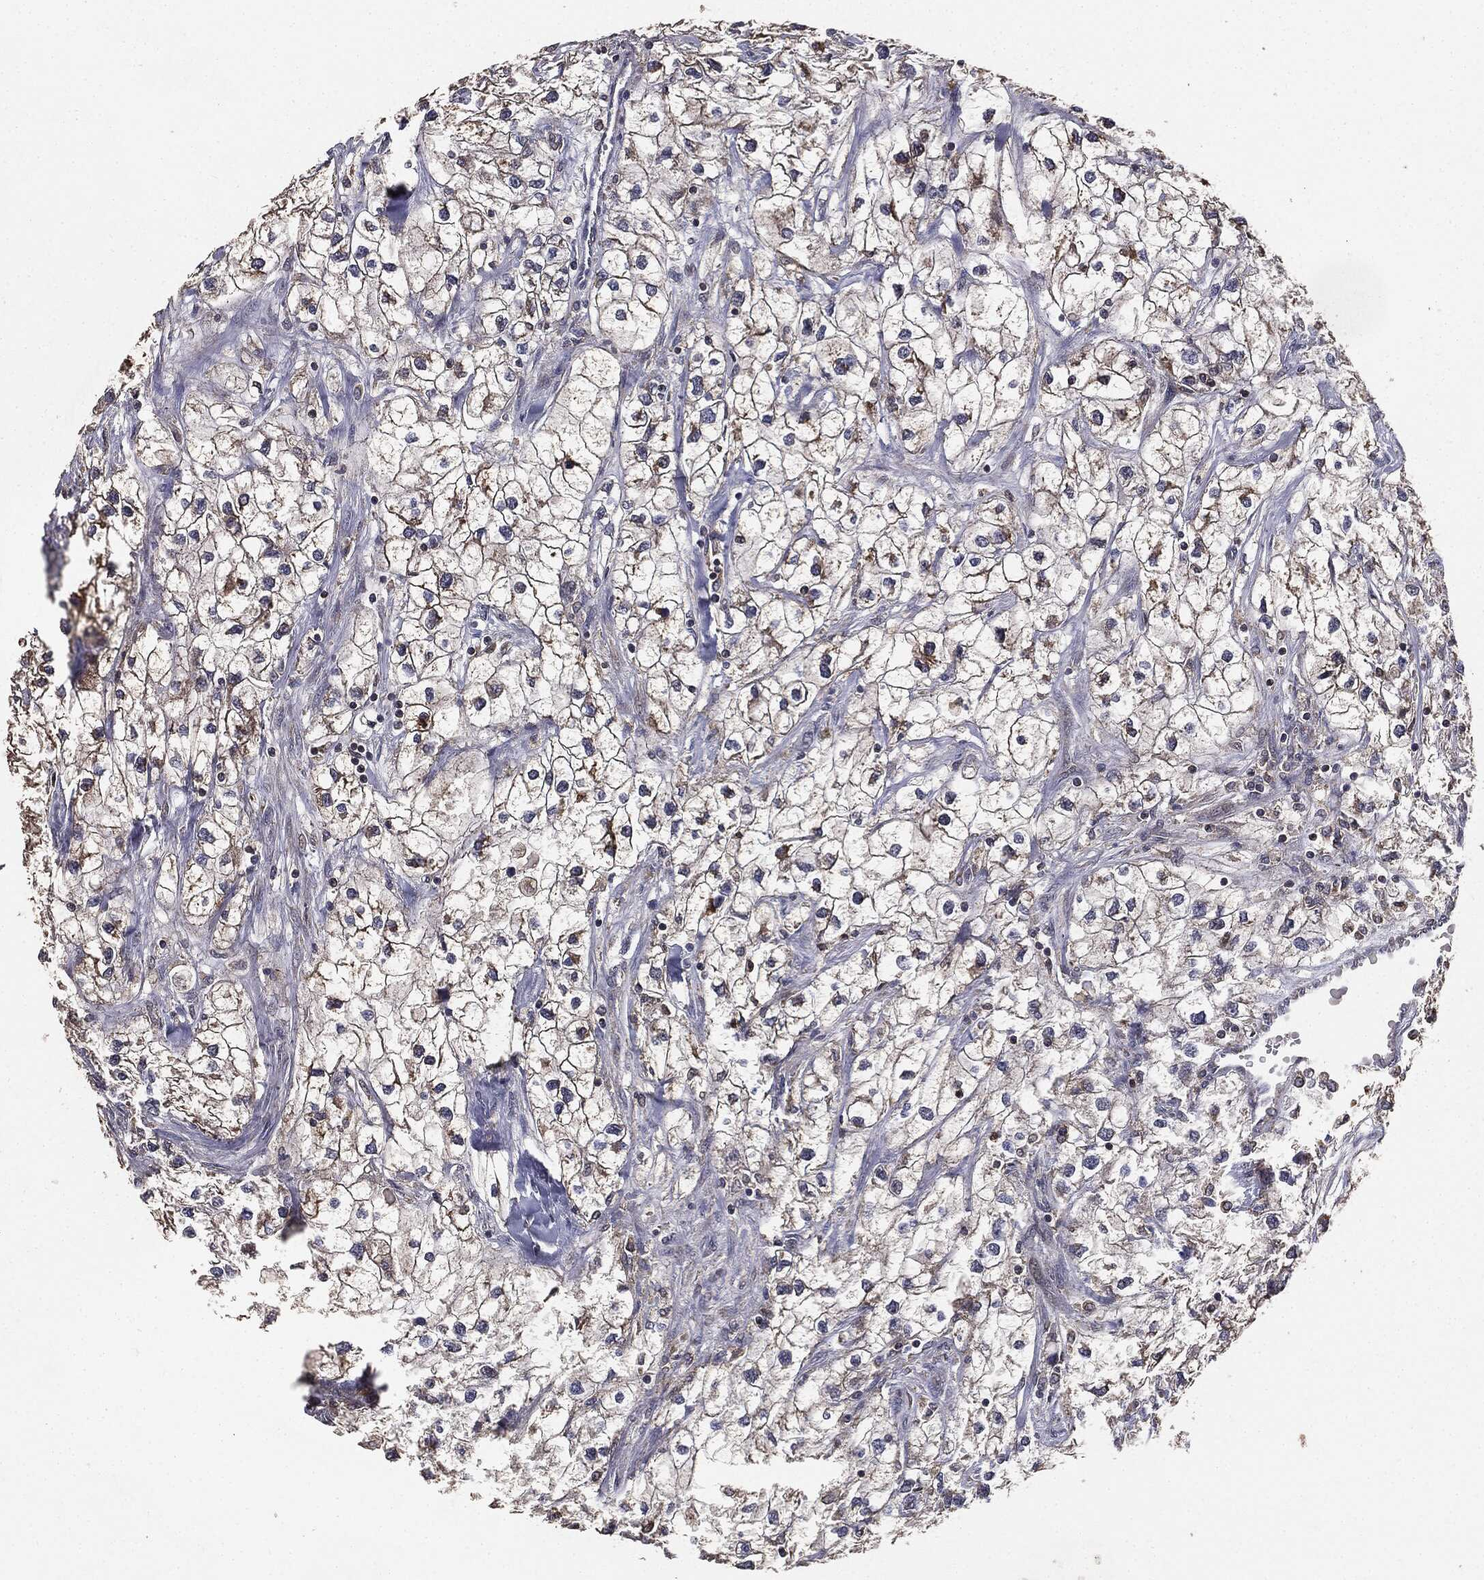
{"staining": {"intensity": "weak", "quantity": "25%-75%", "location": "cytoplasmic/membranous"}, "tissue": "renal cancer", "cell_type": "Tumor cells", "image_type": "cancer", "snomed": [{"axis": "morphology", "description": "Adenocarcinoma, NOS"}, {"axis": "topography", "description": "Kidney"}], "caption": "The image exhibits immunohistochemical staining of adenocarcinoma (renal). There is weak cytoplasmic/membranous positivity is identified in about 25%-75% of tumor cells.", "gene": "MIER2", "patient": {"sex": "male", "age": 59}}